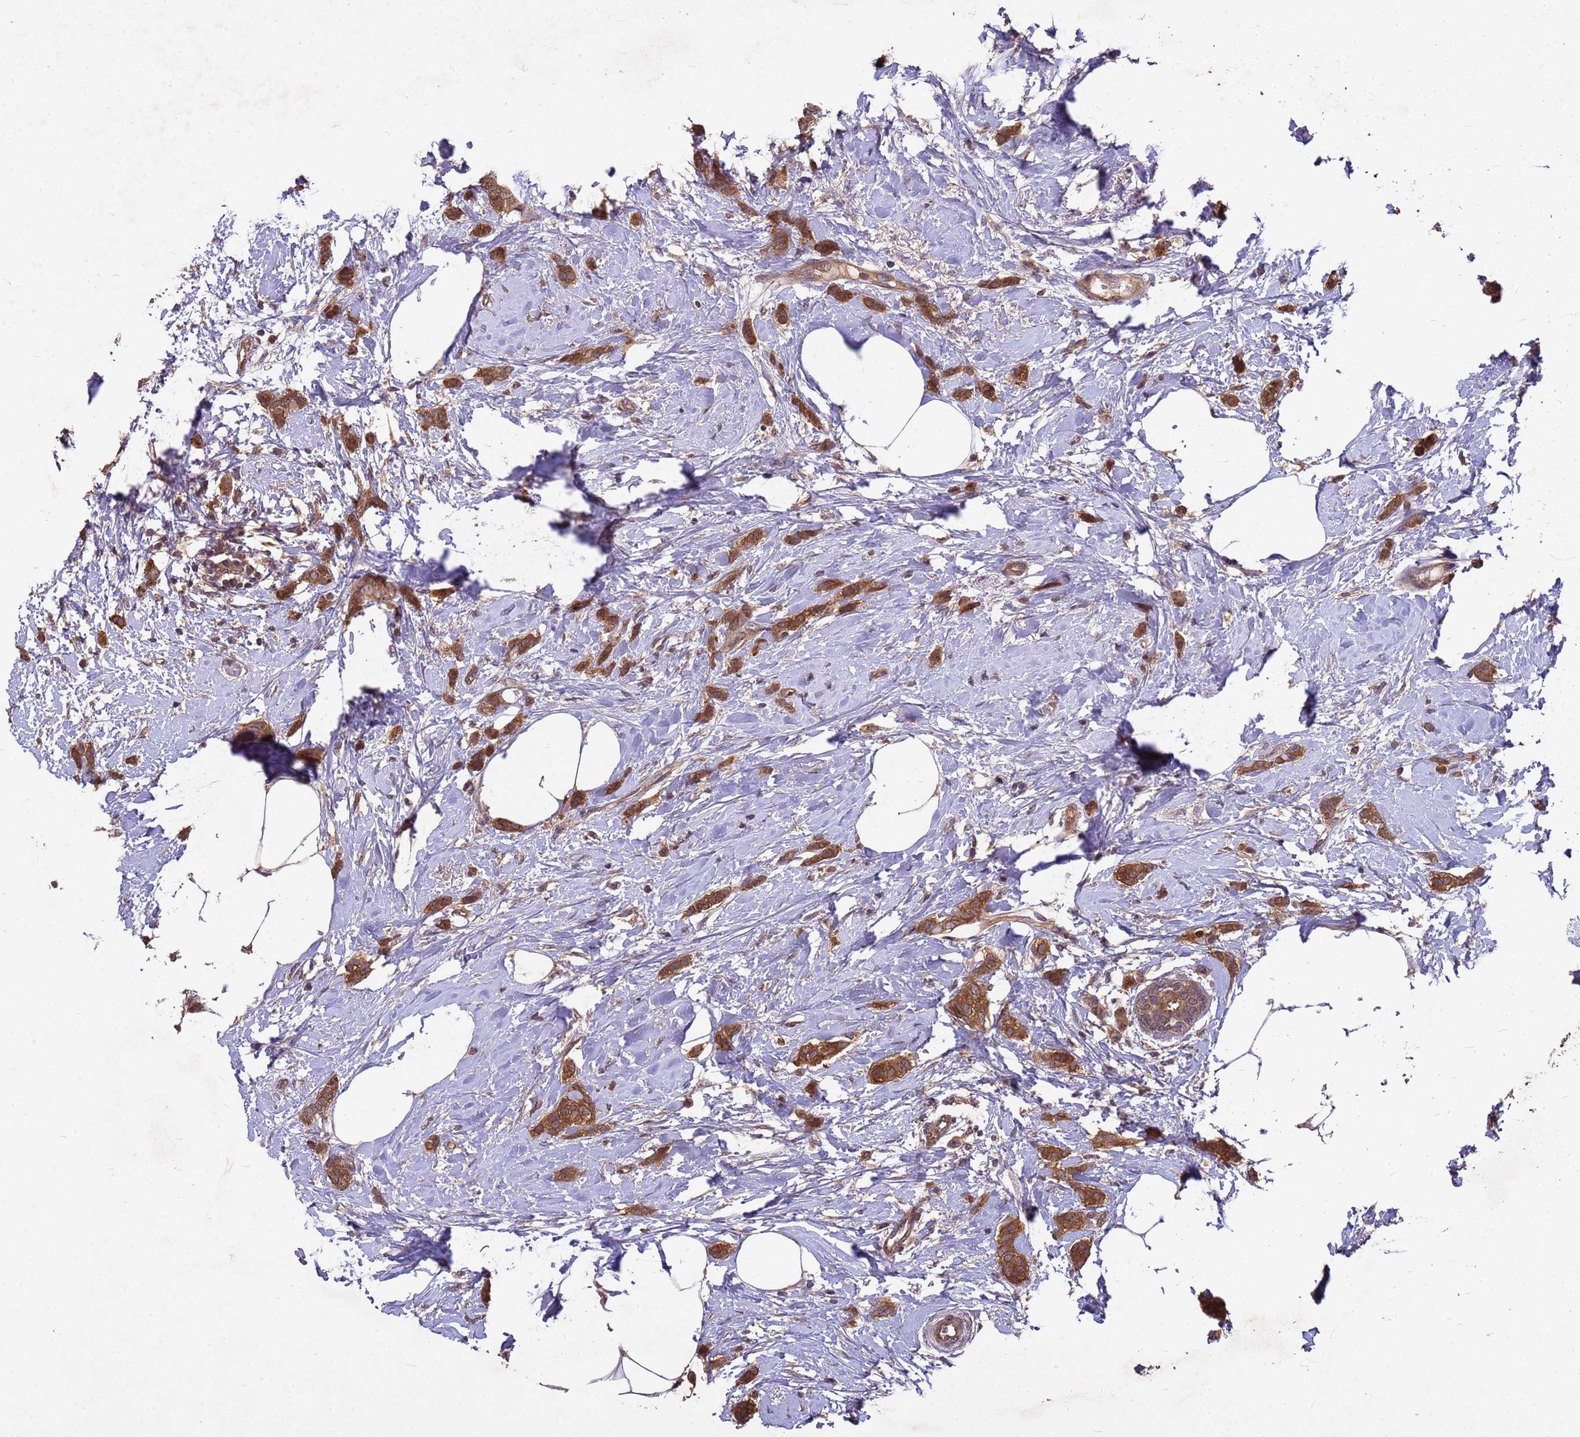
{"staining": {"intensity": "moderate", "quantity": ">75%", "location": "cytoplasmic/membranous"}, "tissue": "breast cancer", "cell_type": "Tumor cells", "image_type": "cancer", "snomed": [{"axis": "morphology", "description": "Duct carcinoma"}, {"axis": "topography", "description": "Breast"}], "caption": "Immunohistochemical staining of human breast cancer exhibits moderate cytoplasmic/membranous protein positivity in about >75% of tumor cells.", "gene": "PPP2CB", "patient": {"sex": "female", "age": 72}}